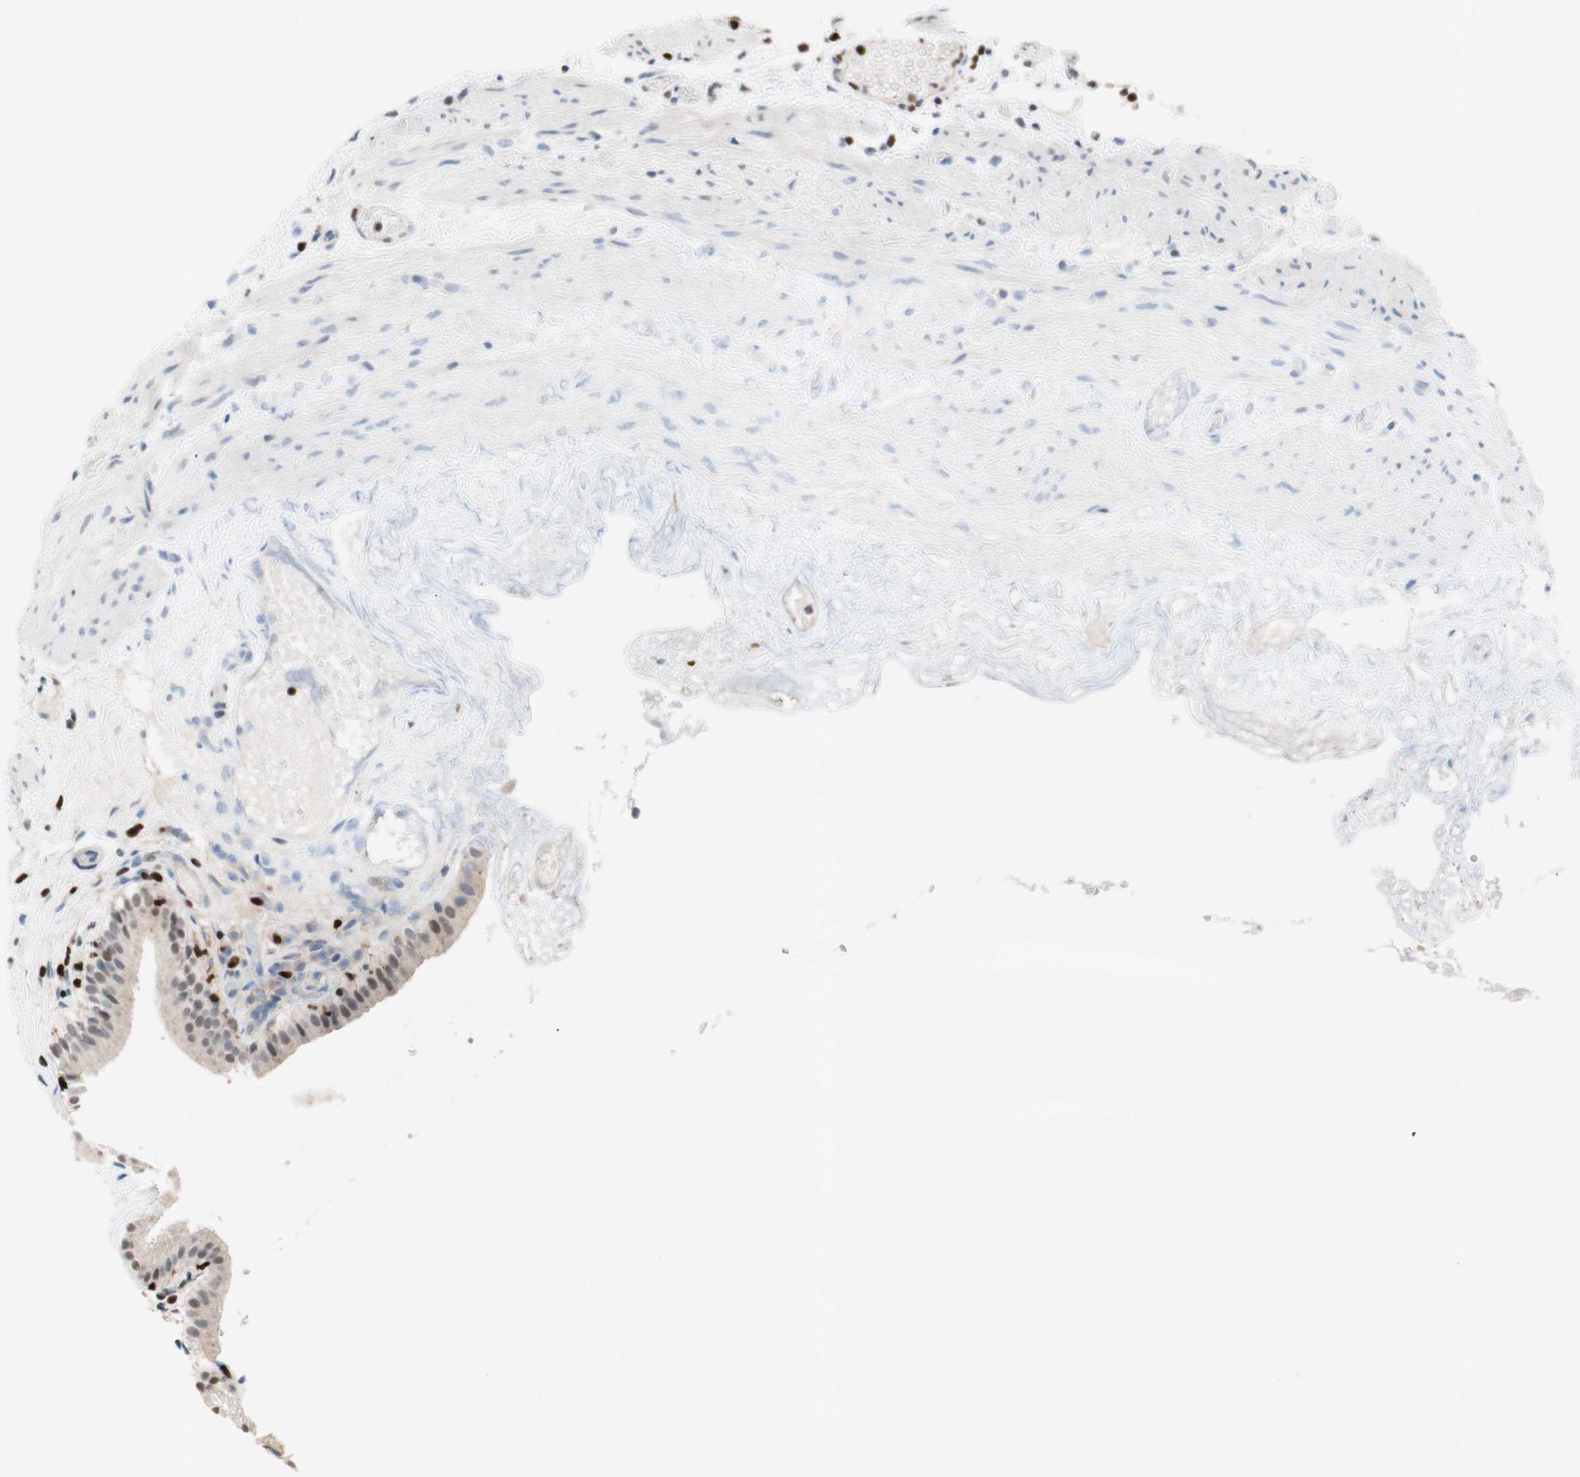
{"staining": {"intensity": "weak", "quantity": ">75%", "location": "cytoplasmic/membranous"}, "tissue": "gallbladder", "cell_type": "Glandular cells", "image_type": "normal", "snomed": [{"axis": "morphology", "description": "Normal tissue, NOS"}, {"axis": "topography", "description": "Gallbladder"}], "caption": "The image exhibits a brown stain indicating the presence of a protein in the cytoplasmic/membranous of glandular cells in gallbladder.", "gene": "EED", "patient": {"sex": "female", "age": 26}}